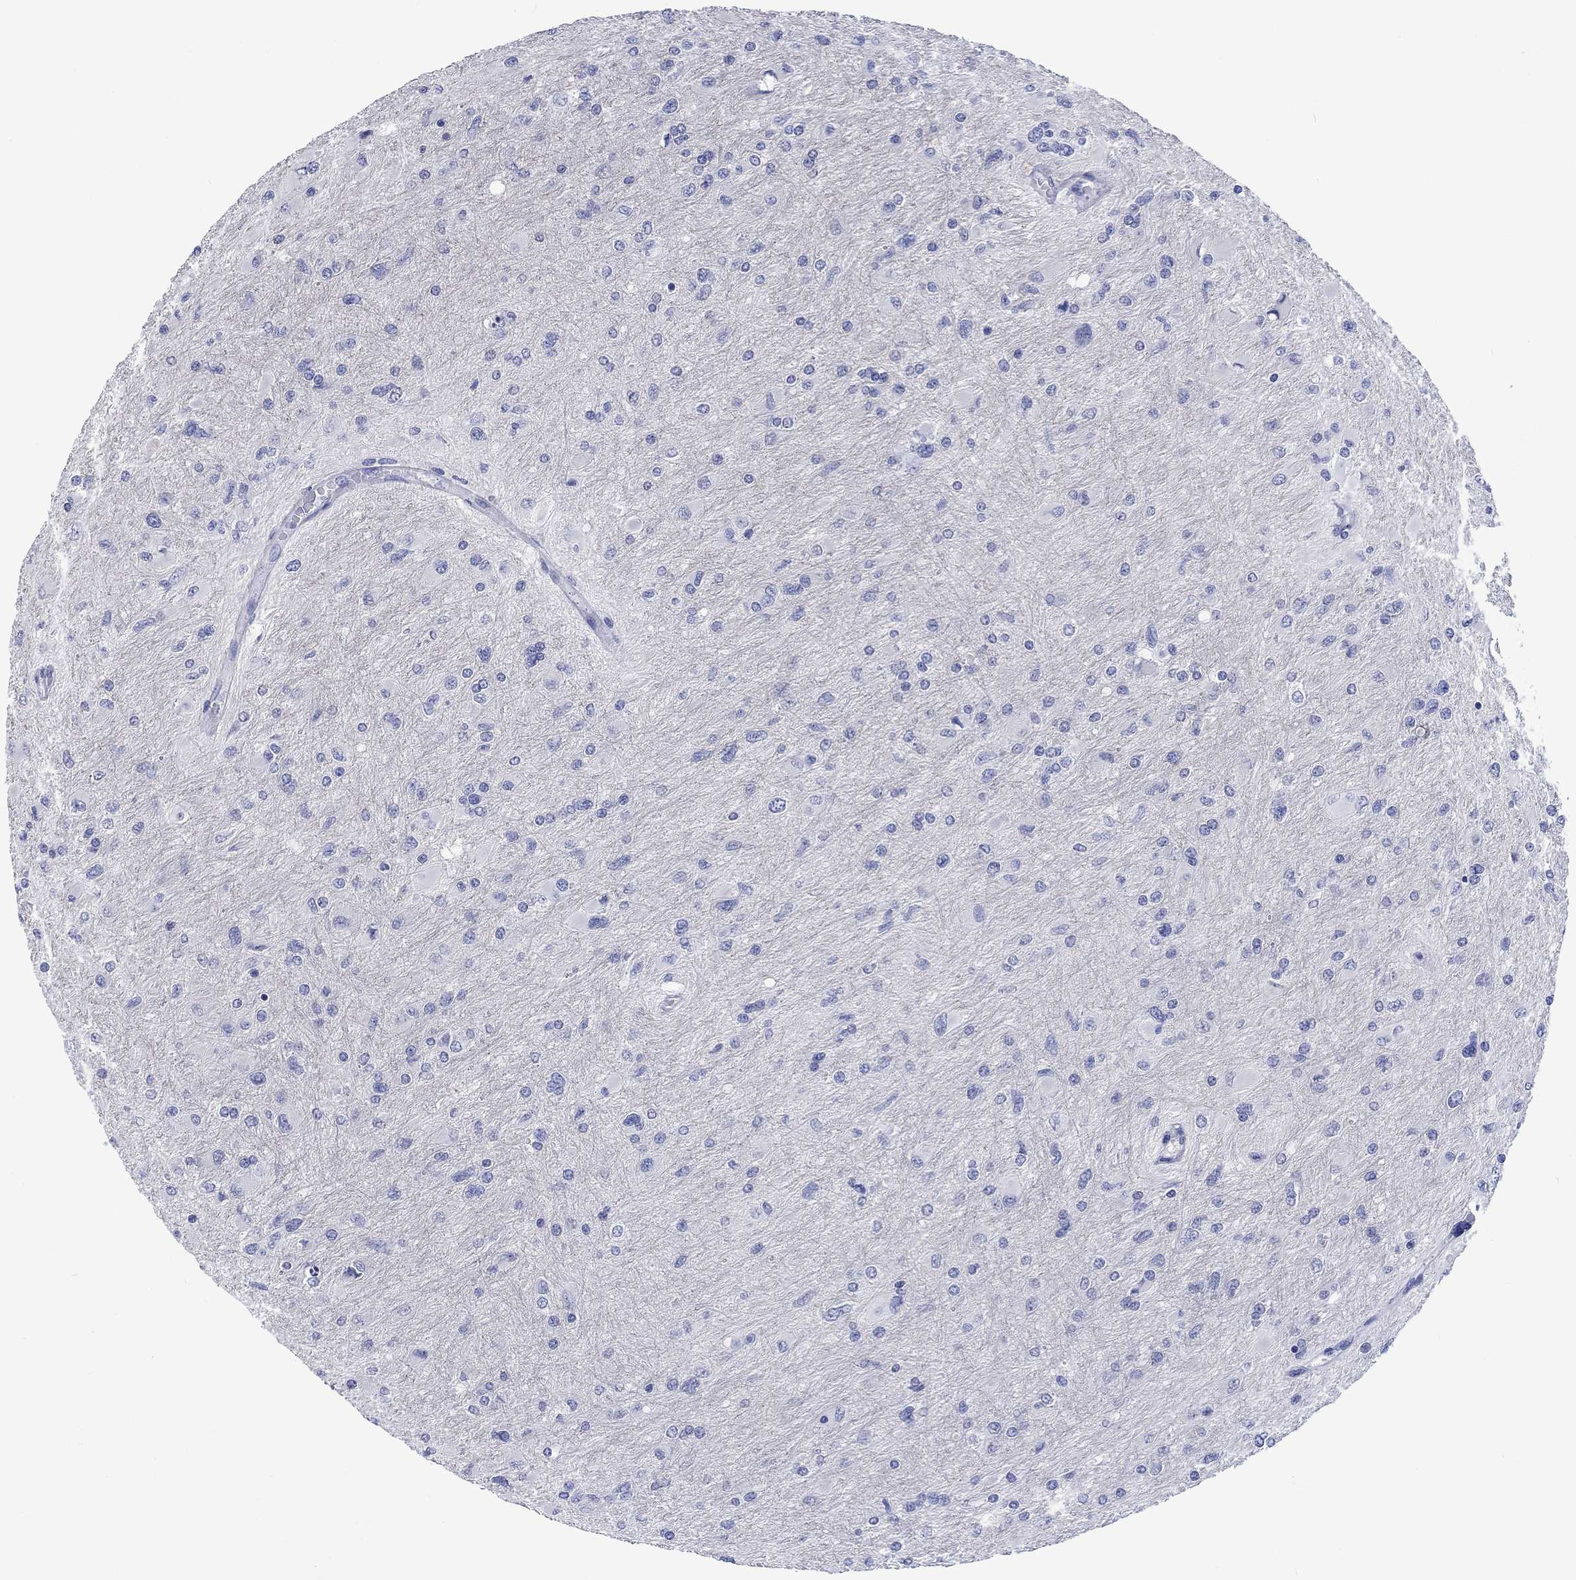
{"staining": {"intensity": "negative", "quantity": "none", "location": "none"}, "tissue": "glioma", "cell_type": "Tumor cells", "image_type": "cancer", "snomed": [{"axis": "morphology", "description": "Glioma, malignant, High grade"}, {"axis": "topography", "description": "Cerebral cortex"}], "caption": "The photomicrograph exhibits no significant positivity in tumor cells of malignant high-grade glioma.", "gene": "TOMM20L", "patient": {"sex": "female", "age": 36}}